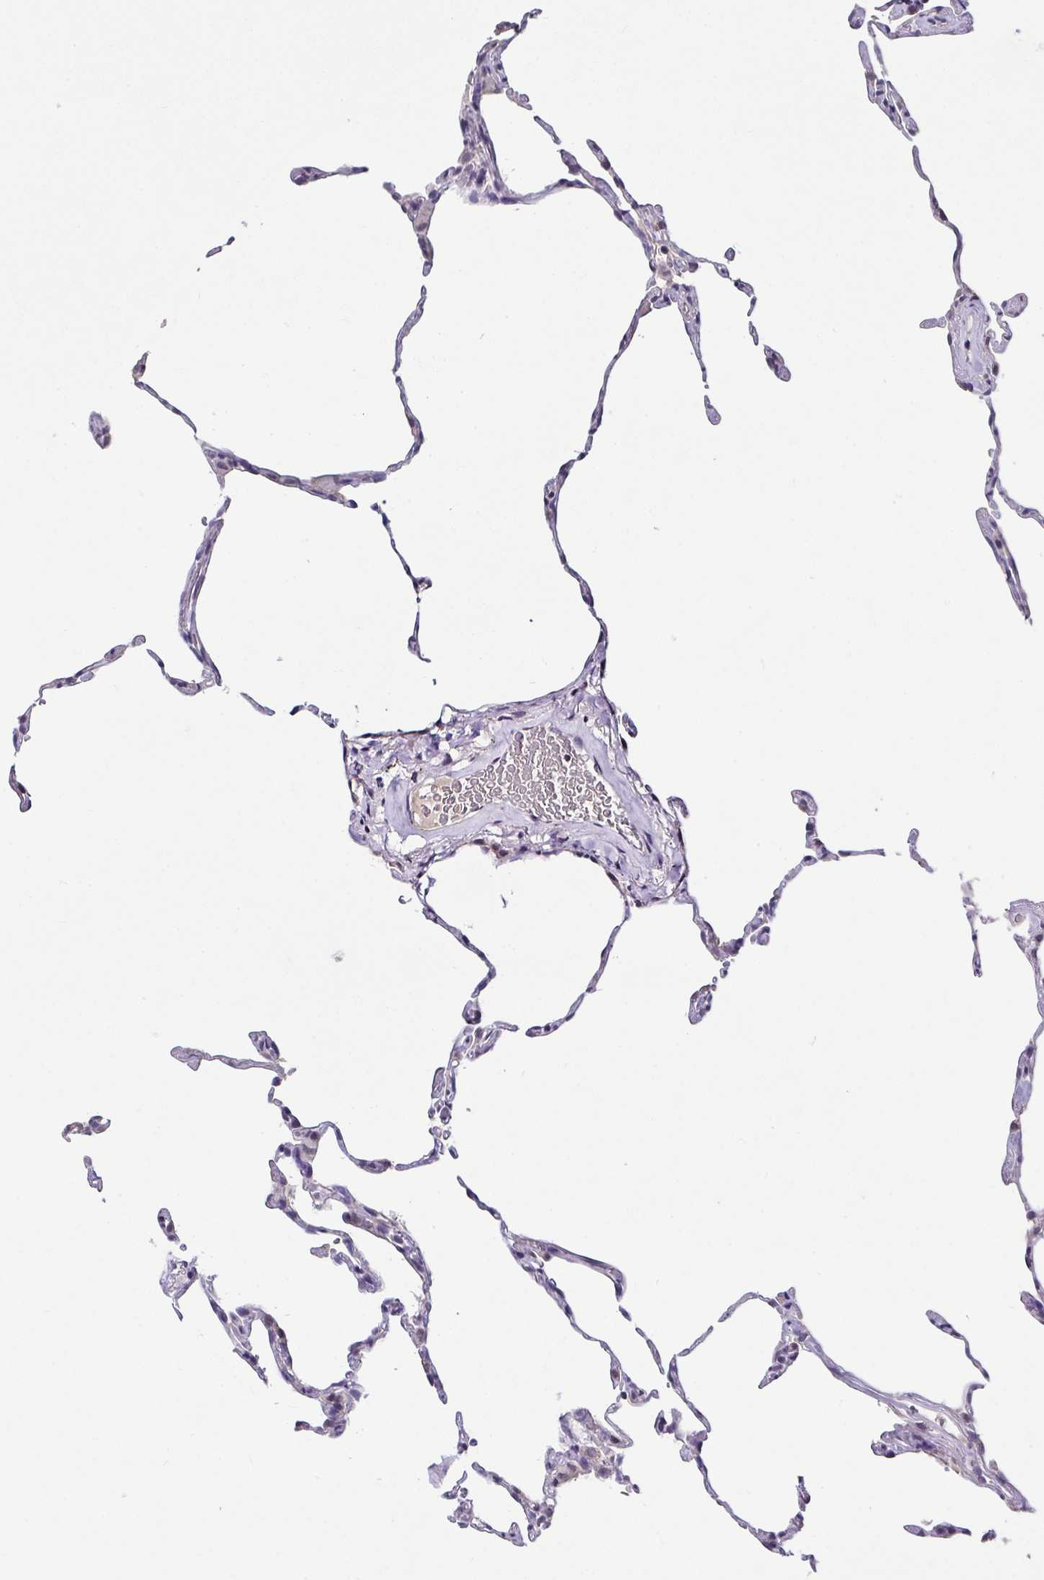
{"staining": {"intensity": "weak", "quantity": "<25%", "location": "nuclear"}, "tissue": "lung", "cell_type": "Alveolar cells", "image_type": "normal", "snomed": [{"axis": "morphology", "description": "Normal tissue, NOS"}, {"axis": "topography", "description": "Lung"}], "caption": "Micrograph shows no significant protein staining in alveolar cells of unremarkable lung. The staining is performed using DAB brown chromogen with nuclei counter-stained in using hematoxylin.", "gene": "GLTPD2", "patient": {"sex": "female", "age": 57}}